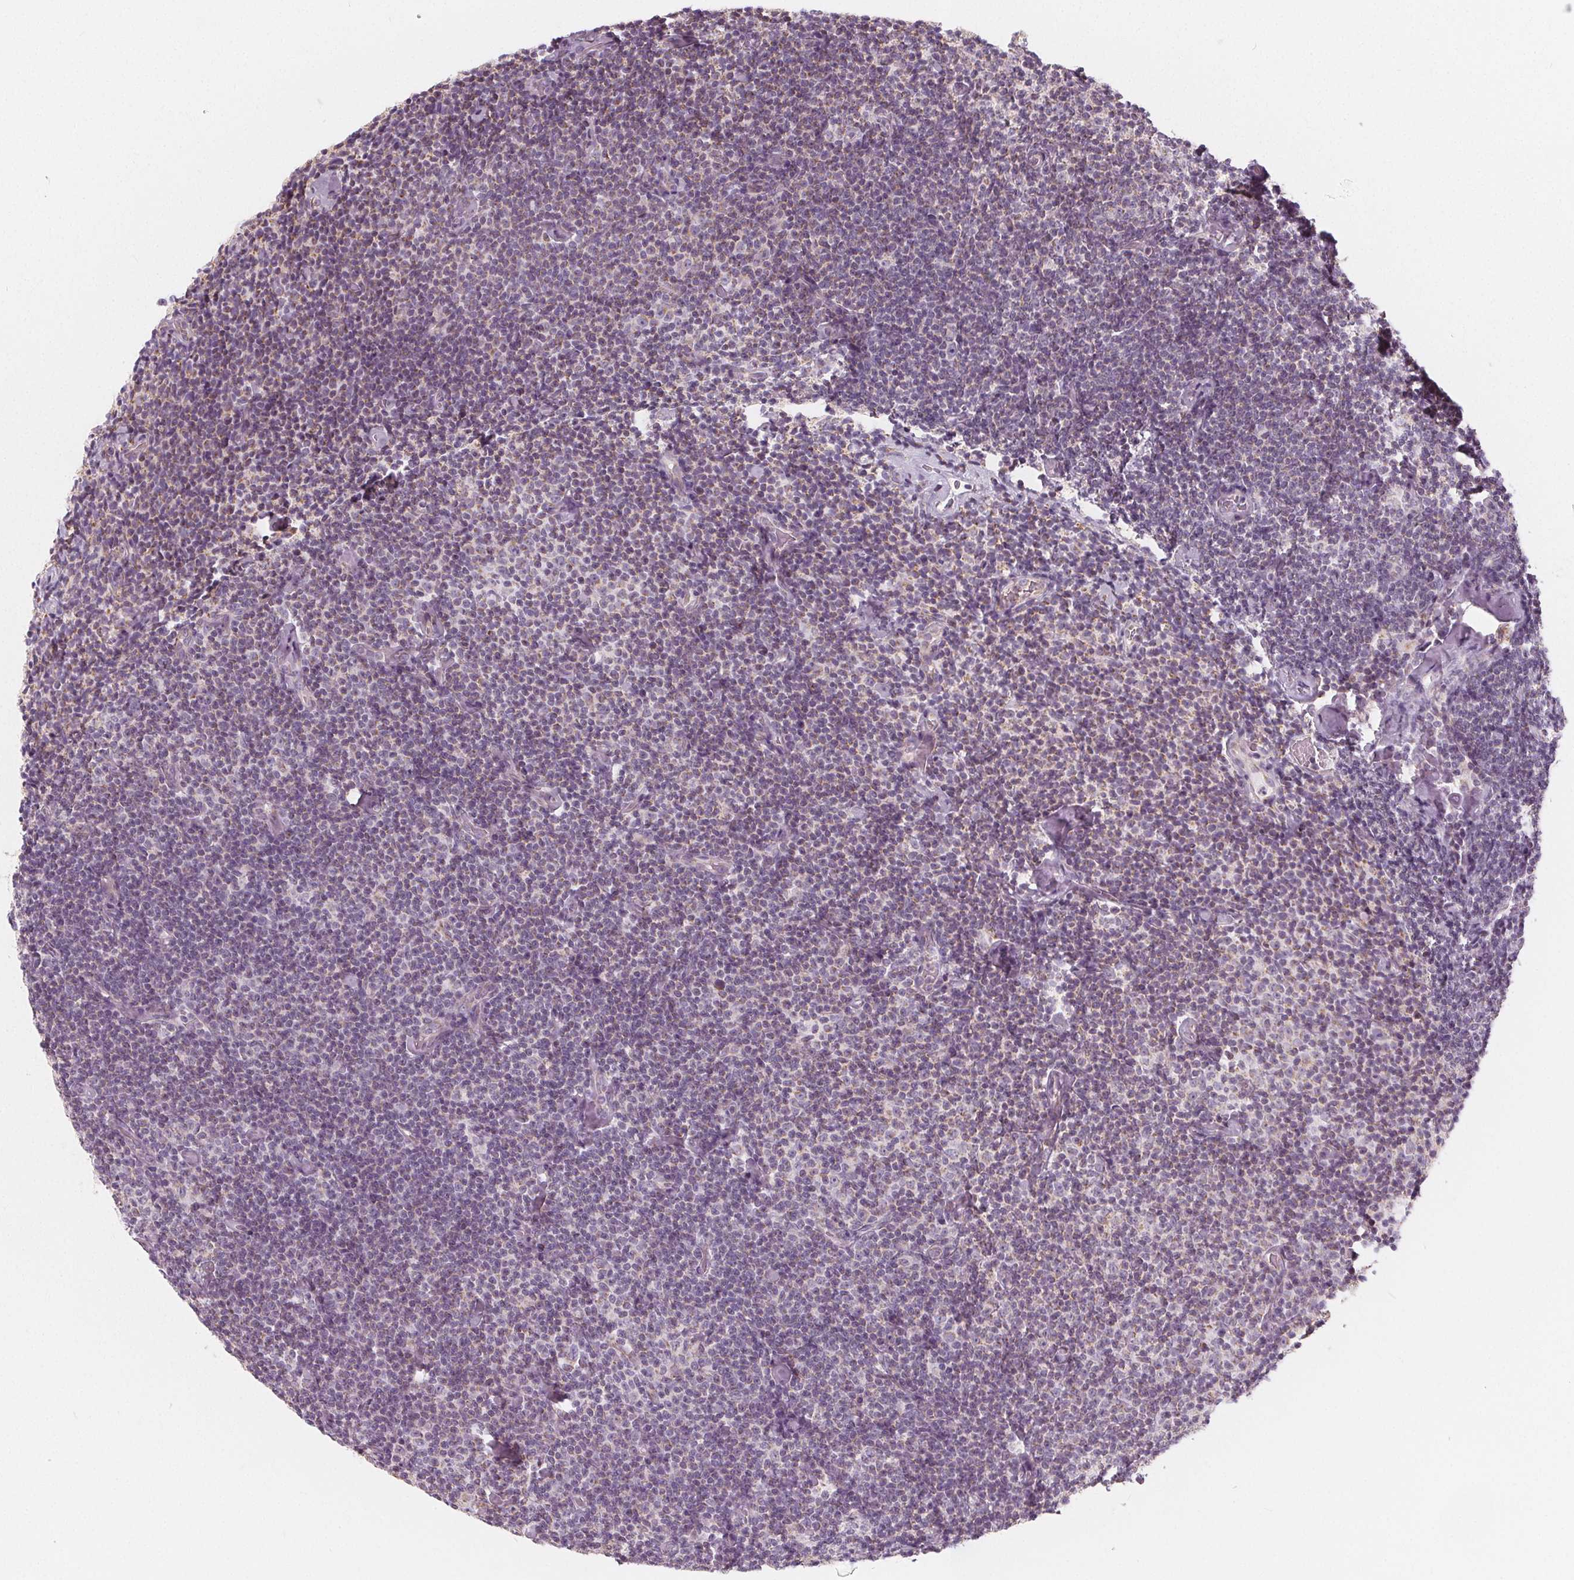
{"staining": {"intensity": "negative", "quantity": "none", "location": "none"}, "tissue": "lymphoma", "cell_type": "Tumor cells", "image_type": "cancer", "snomed": [{"axis": "morphology", "description": "Malignant lymphoma, non-Hodgkin's type, Low grade"}, {"axis": "topography", "description": "Lymph node"}], "caption": "A high-resolution image shows immunohistochemistry (IHC) staining of lymphoma, which displays no significant positivity in tumor cells.", "gene": "NUP210L", "patient": {"sex": "male", "age": 81}}